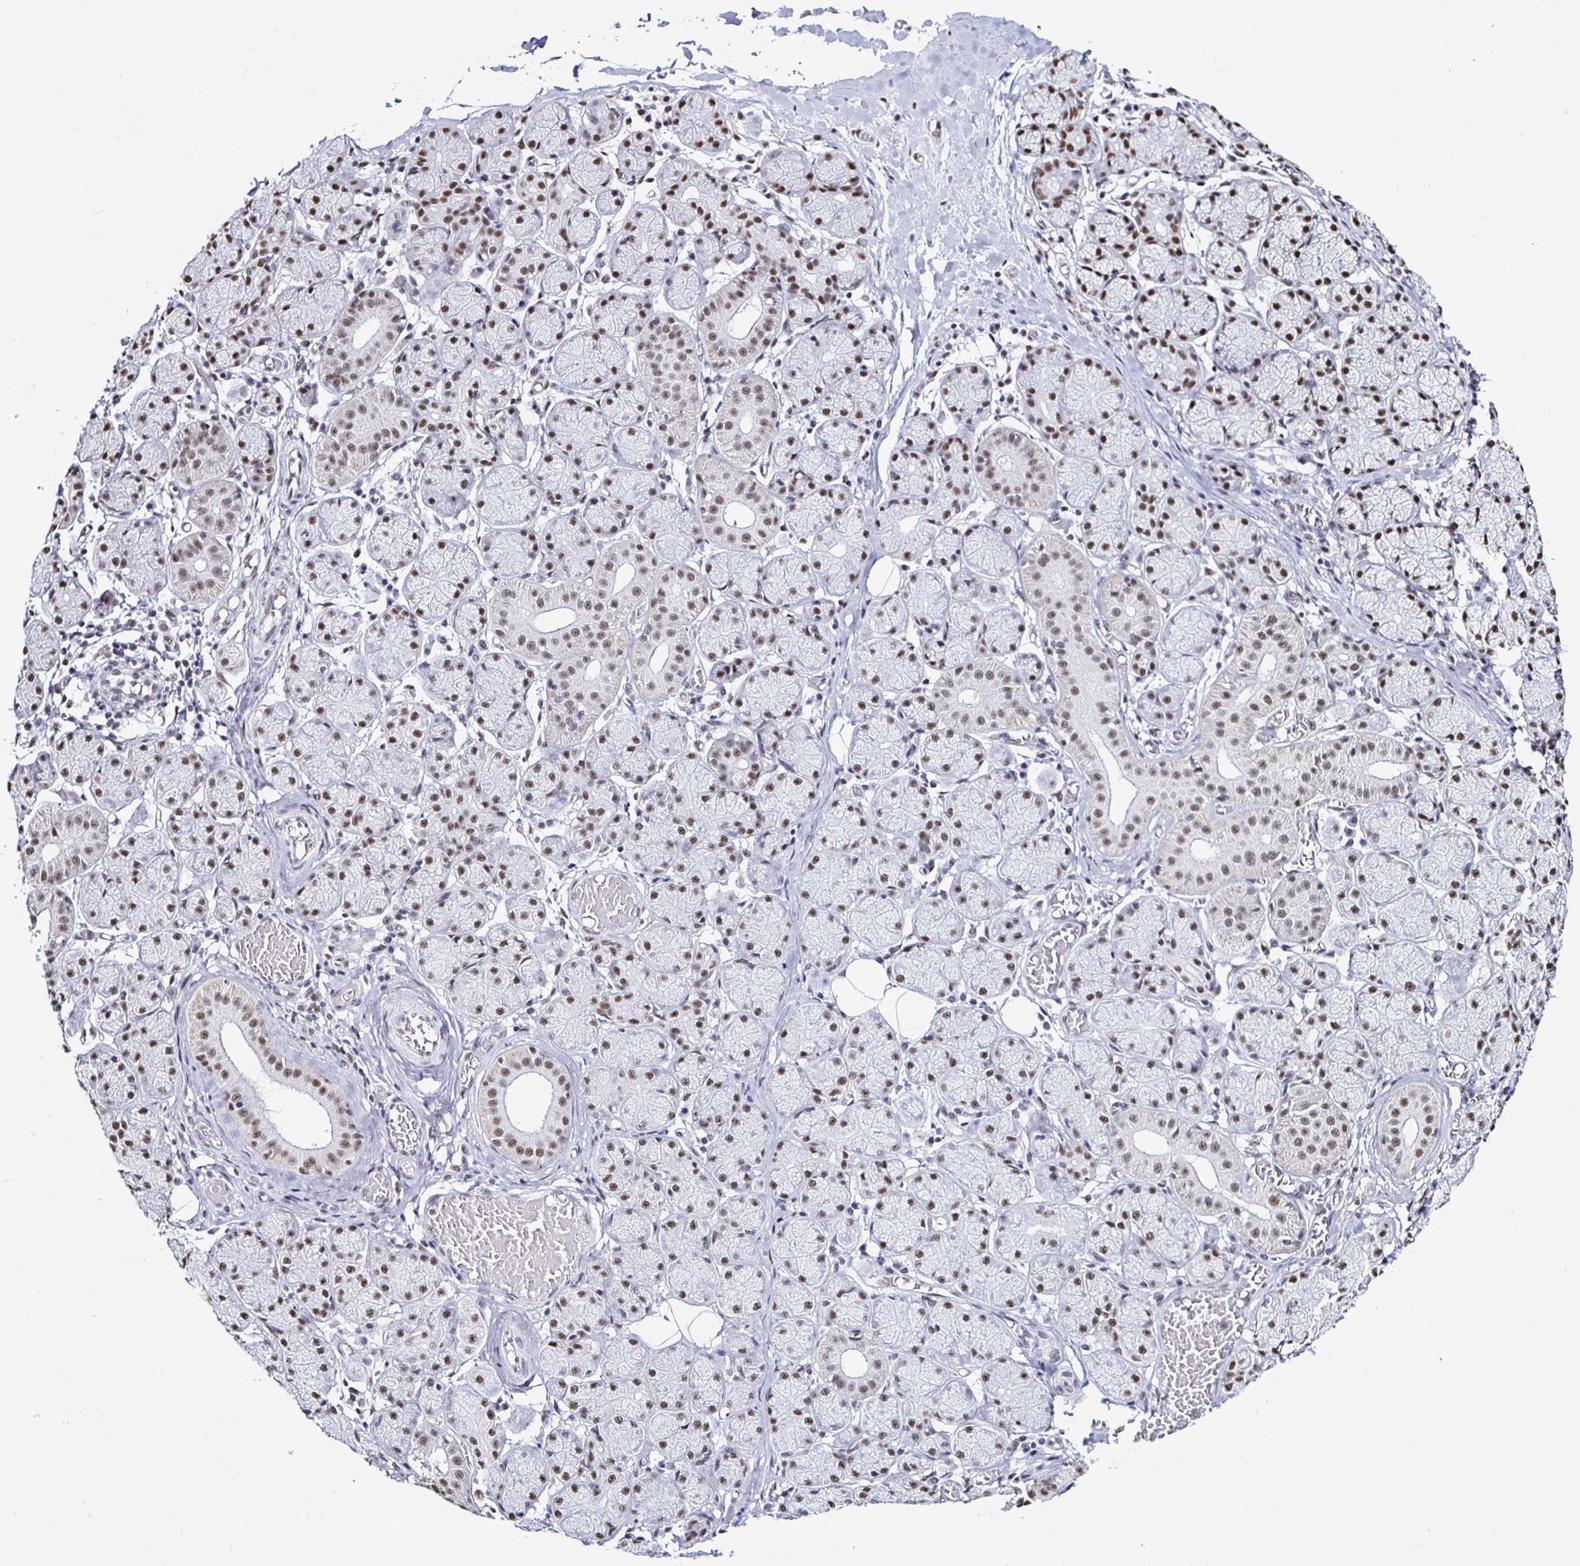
{"staining": {"intensity": "moderate", "quantity": ">75%", "location": "nuclear"}, "tissue": "salivary gland", "cell_type": "Glandular cells", "image_type": "normal", "snomed": [{"axis": "morphology", "description": "Normal tissue, NOS"}, {"axis": "topography", "description": "Salivary gland"}], "caption": "High-power microscopy captured an immunohistochemistry micrograph of normal salivary gland, revealing moderate nuclear staining in about >75% of glandular cells. (IHC, brightfield microscopy, high magnification).", "gene": "DDX39B", "patient": {"sex": "female", "age": 24}}